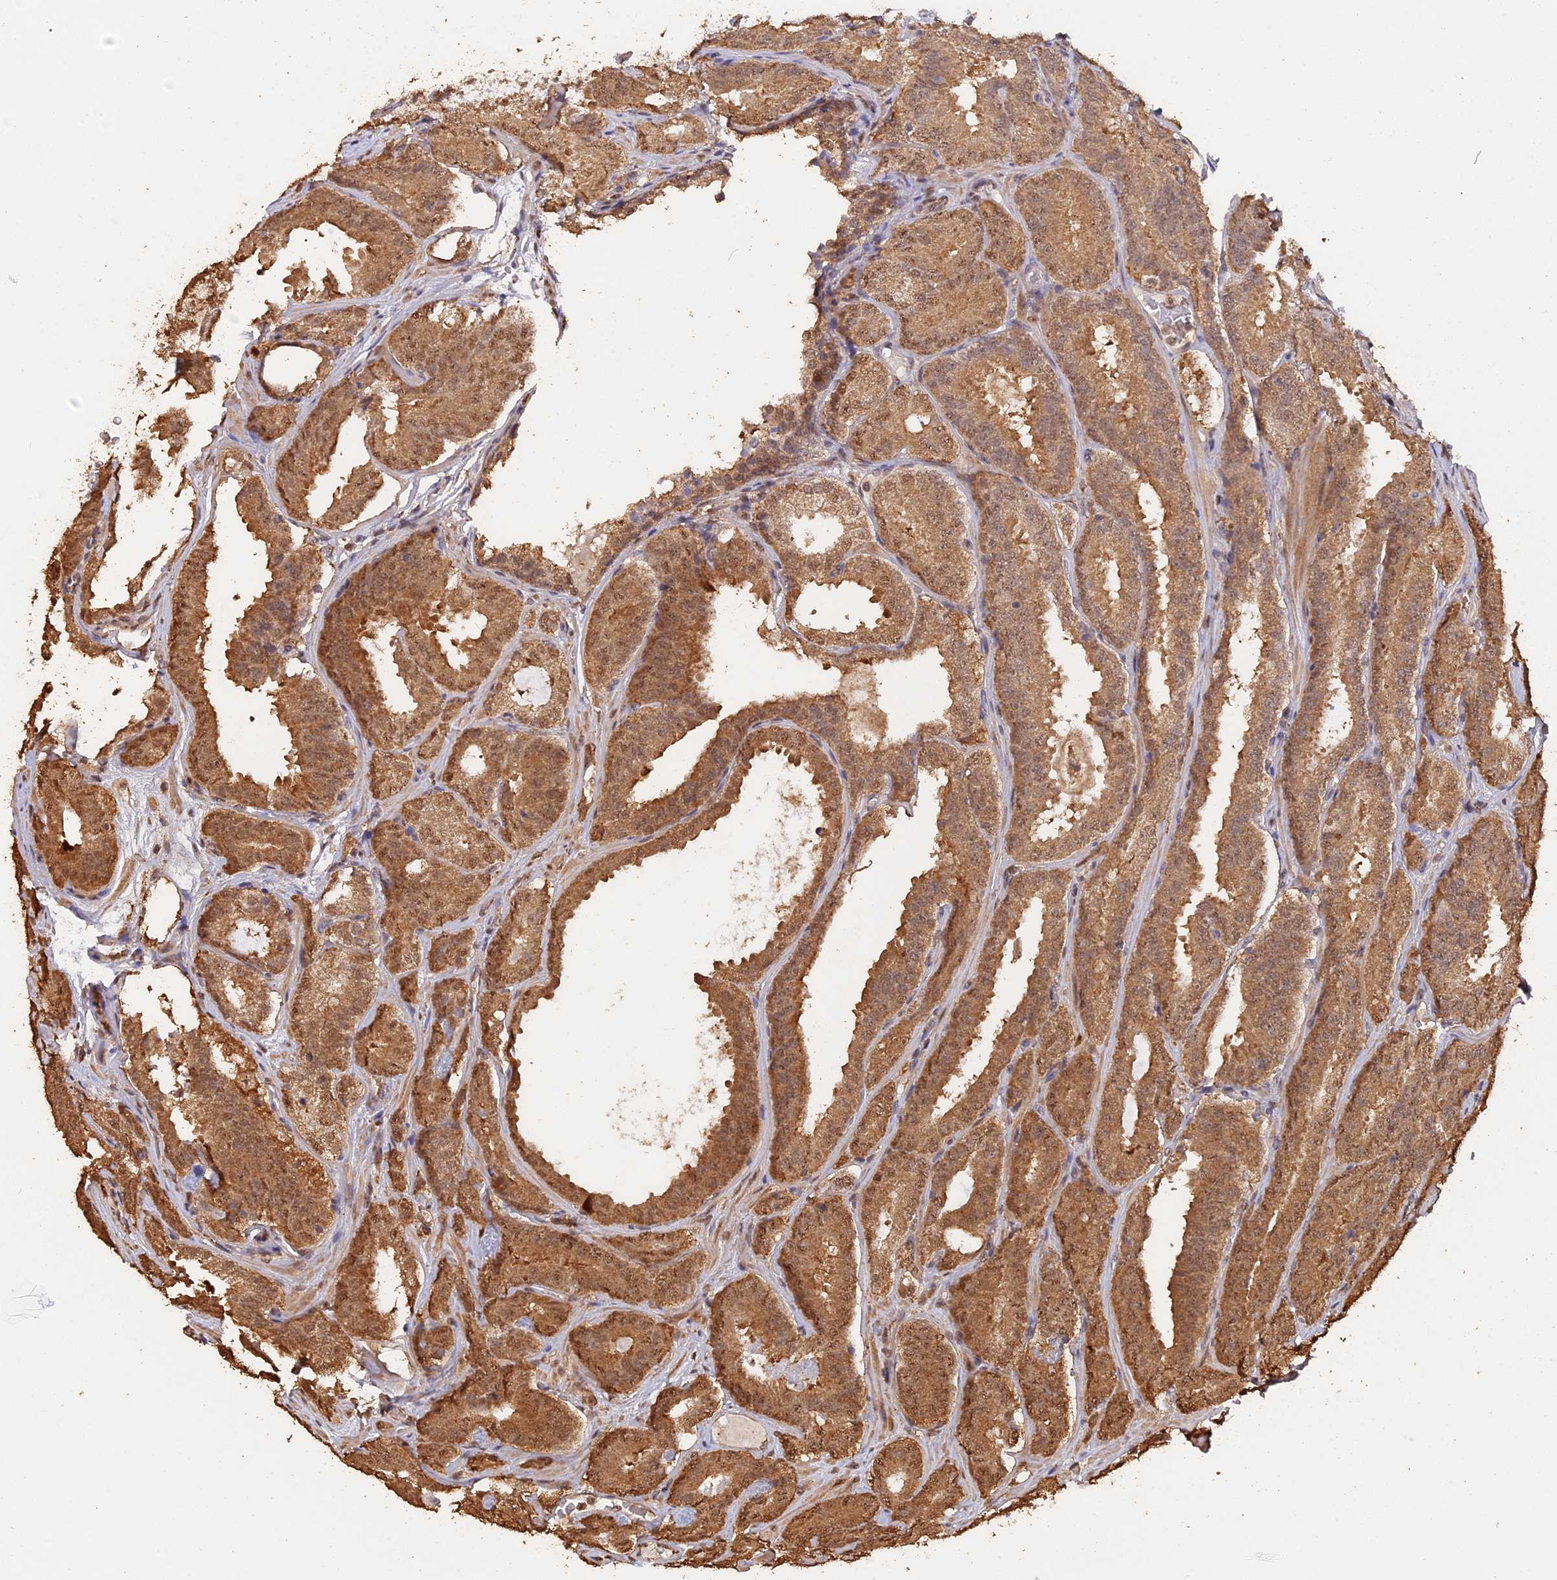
{"staining": {"intensity": "moderate", "quantity": ">75%", "location": "cytoplasmic/membranous,nuclear"}, "tissue": "prostate cancer", "cell_type": "Tumor cells", "image_type": "cancer", "snomed": [{"axis": "morphology", "description": "Adenocarcinoma, High grade"}, {"axis": "topography", "description": "Prostate"}], "caption": "The immunohistochemical stain shows moderate cytoplasmic/membranous and nuclear expression in tumor cells of prostate high-grade adenocarcinoma tissue.", "gene": "PSMC6", "patient": {"sex": "male", "age": 63}}